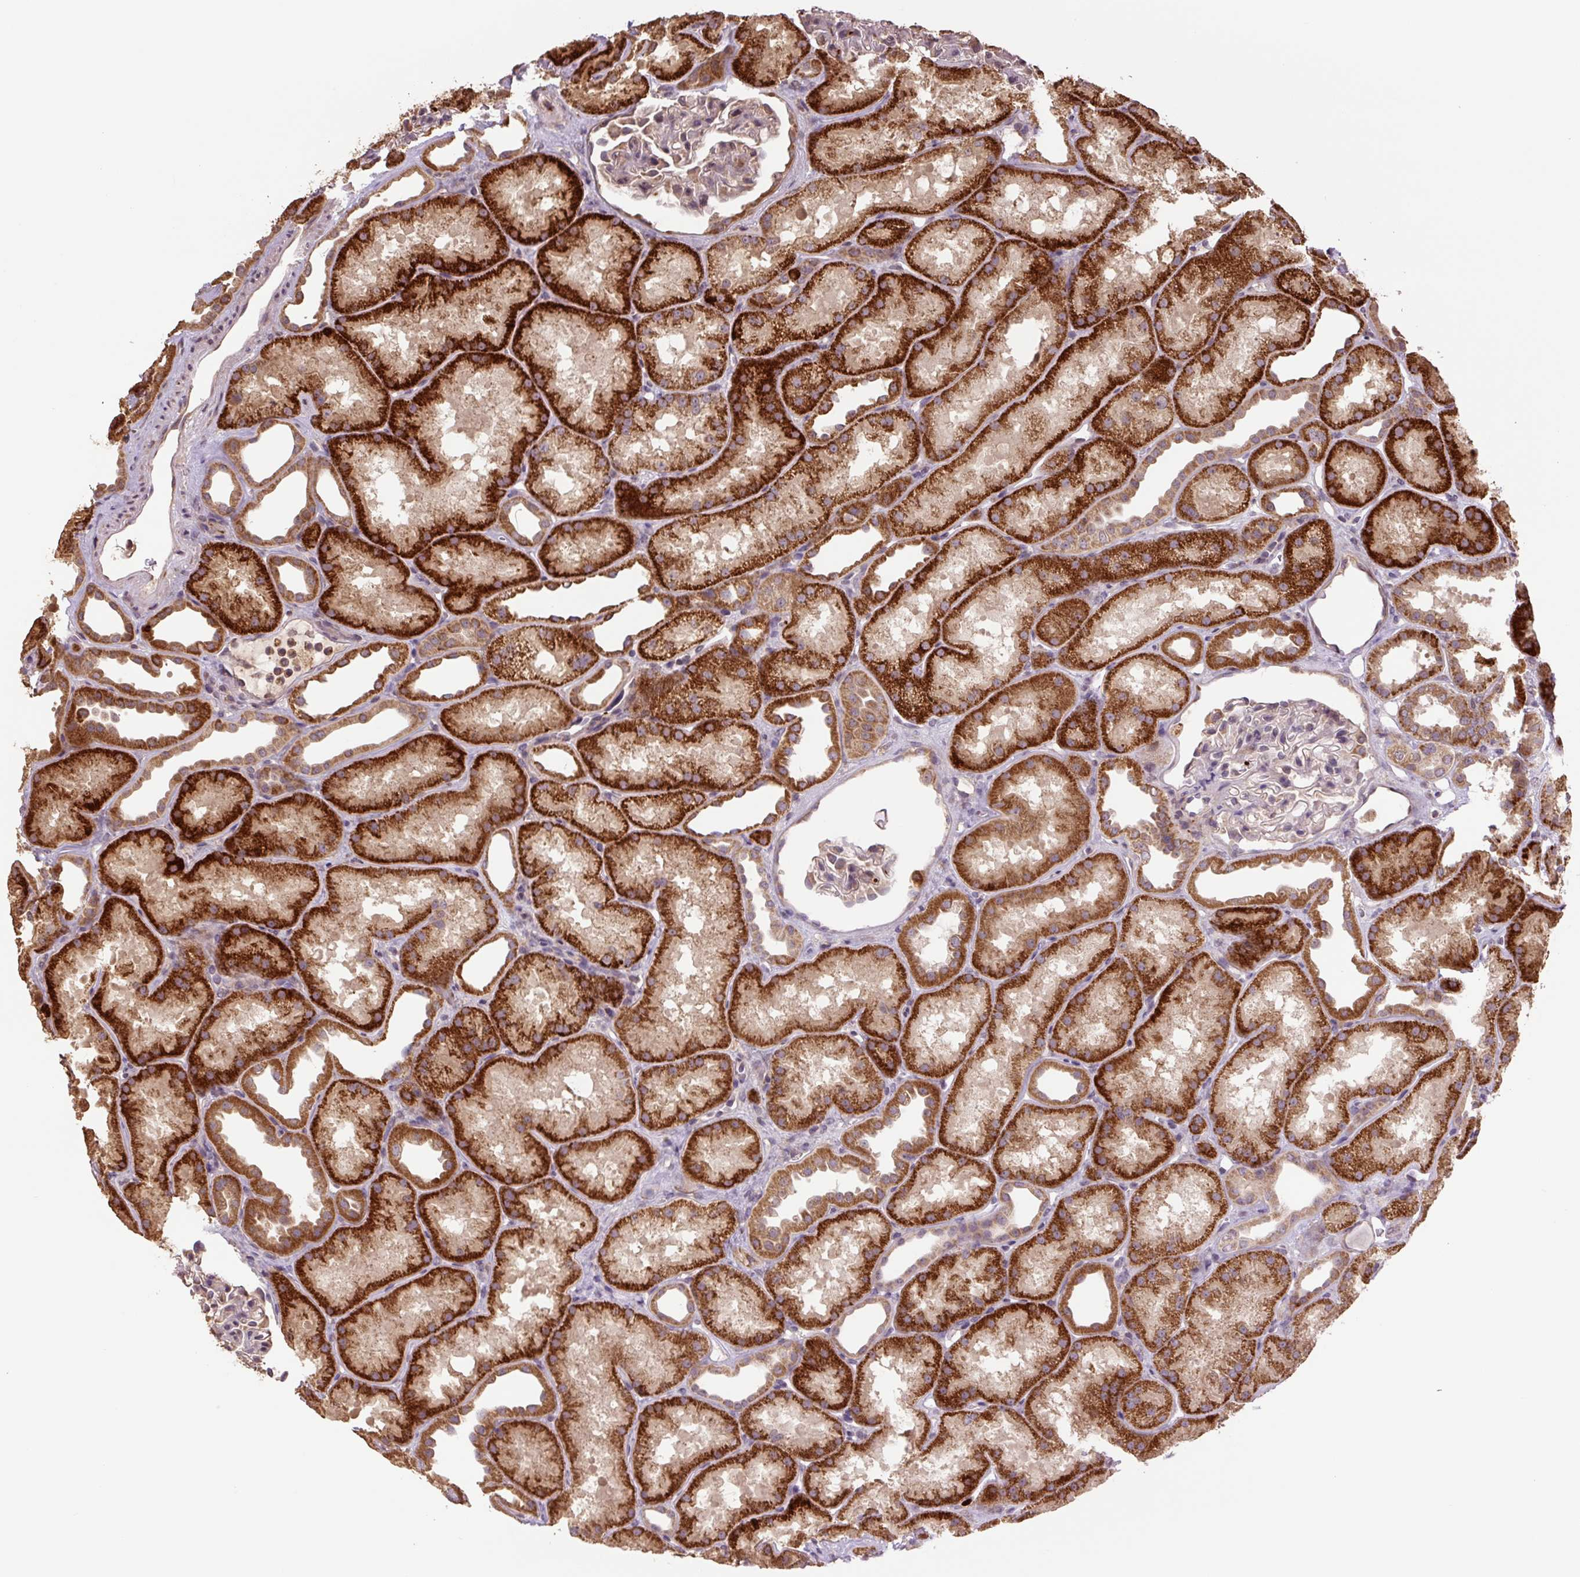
{"staining": {"intensity": "weak", "quantity": "<25%", "location": "cytoplasmic/membranous"}, "tissue": "kidney", "cell_type": "Cells in glomeruli", "image_type": "normal", "snomed": [{"axis": "morphology", "description": "Normal tissue, NOS"}, {"axis": "topography", "description": "Kidney"}], "caption": "Immunohistochemical staining of benign human kidney exhibits no significant staining in cells in glomeruli.", "gene": "TMEM160", "patient": {"sex": "male", "age": 61}}